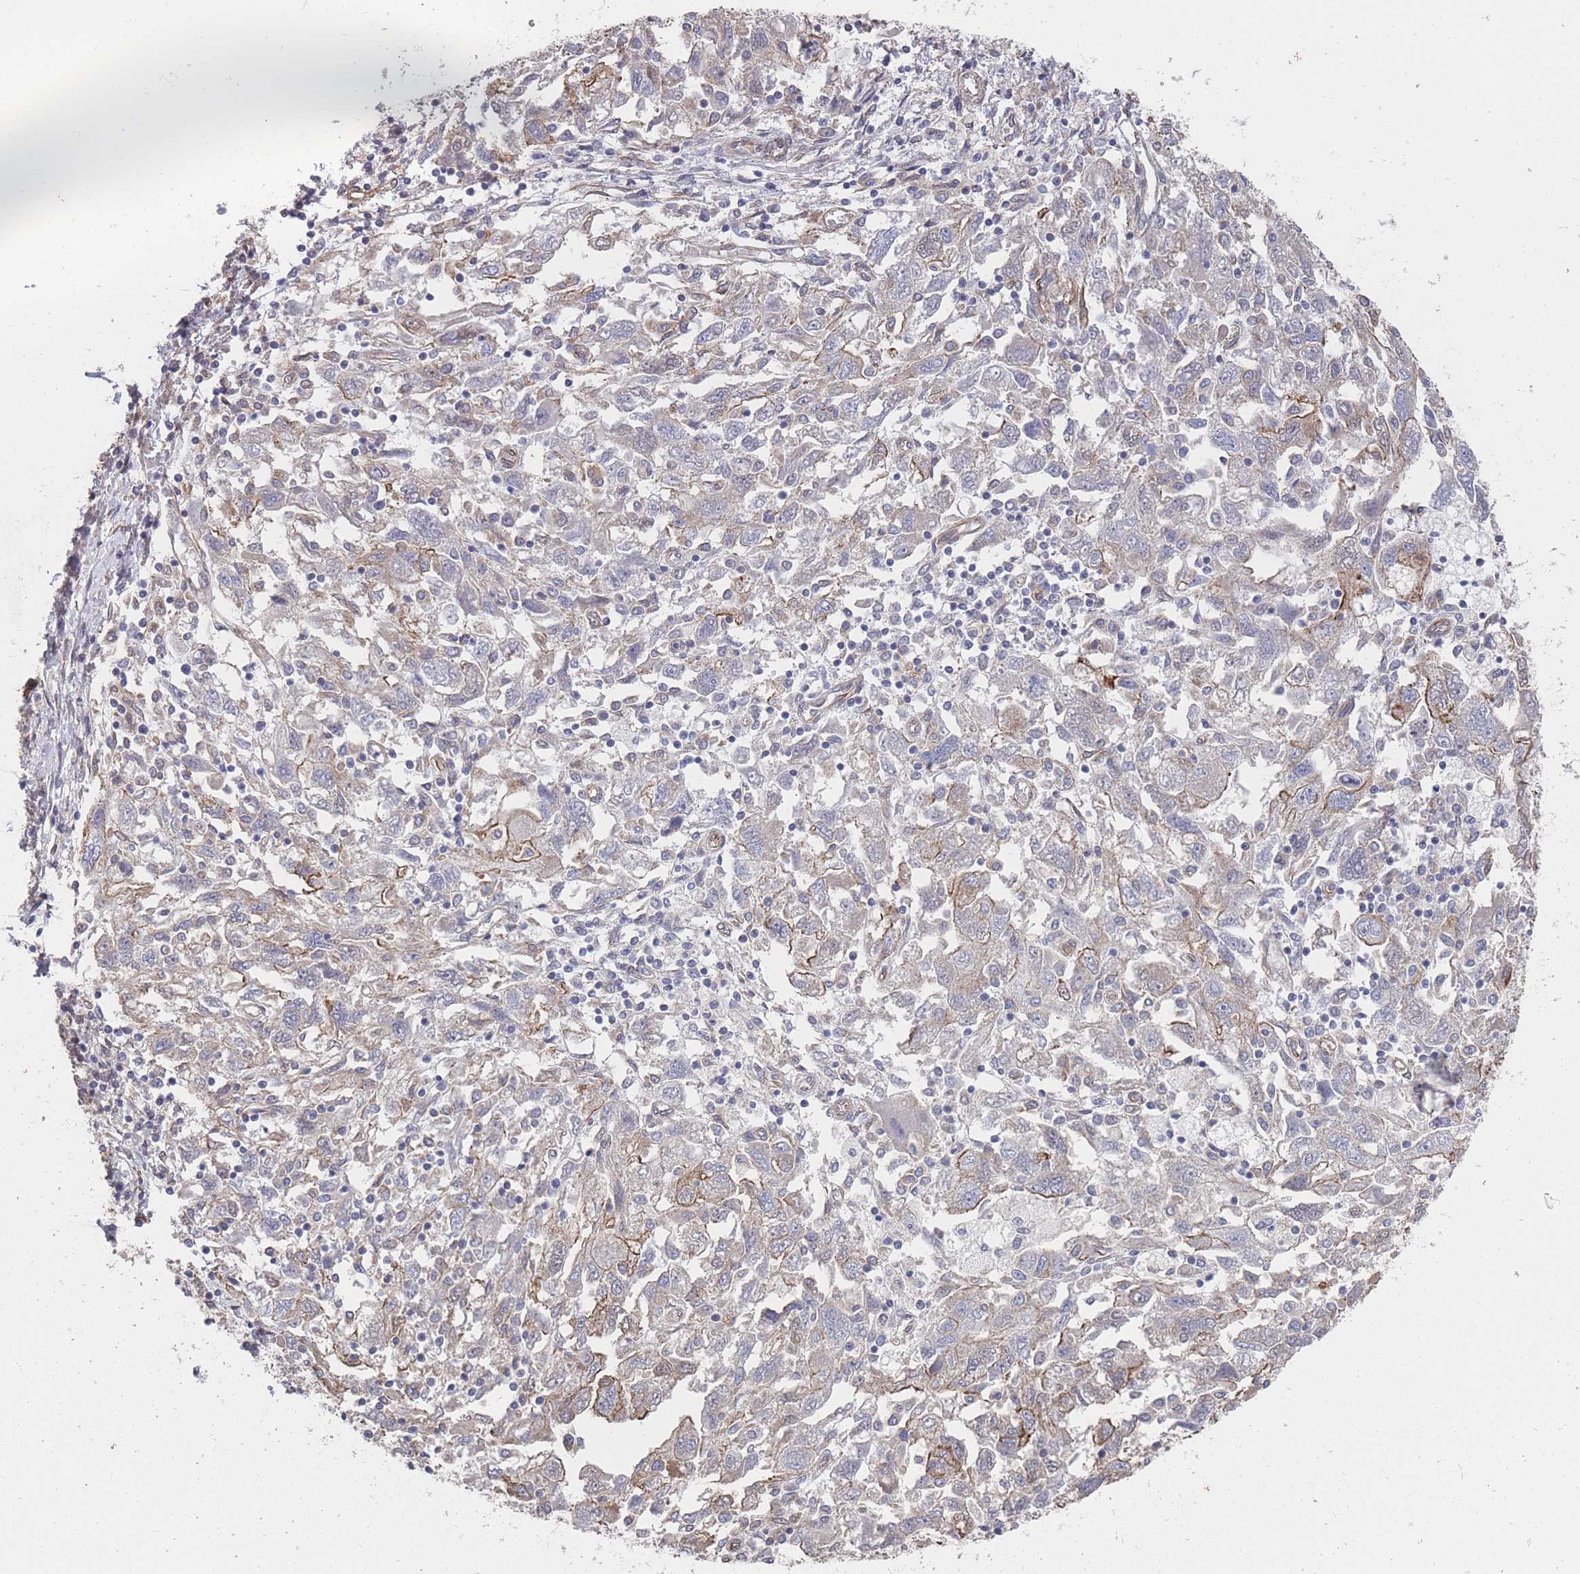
{"staining": {"intensity": "moderate", "quantity": "25%-75%", "location": "cytoplasmic/membranous"}, "tissue": "ovarian cancer", "cell_type": "Tumor cells", "image_type": "cancer", "snomed": [{"axis": "morphology", "description": "Carcinoma, NOS"}, {"axis": "morphology", "description": "Cystadenocarcinoma, serous, NOS"}, {"axis": "topography", "description": "Ovary"}], "caption": "Ovarian cancer tissue displays moderate cytoplasmic/membranous positivity in approximately 25%-75% of tumor cells", "gene": "SLC1A6", "patient": {"sex": "female", "age": 69}}